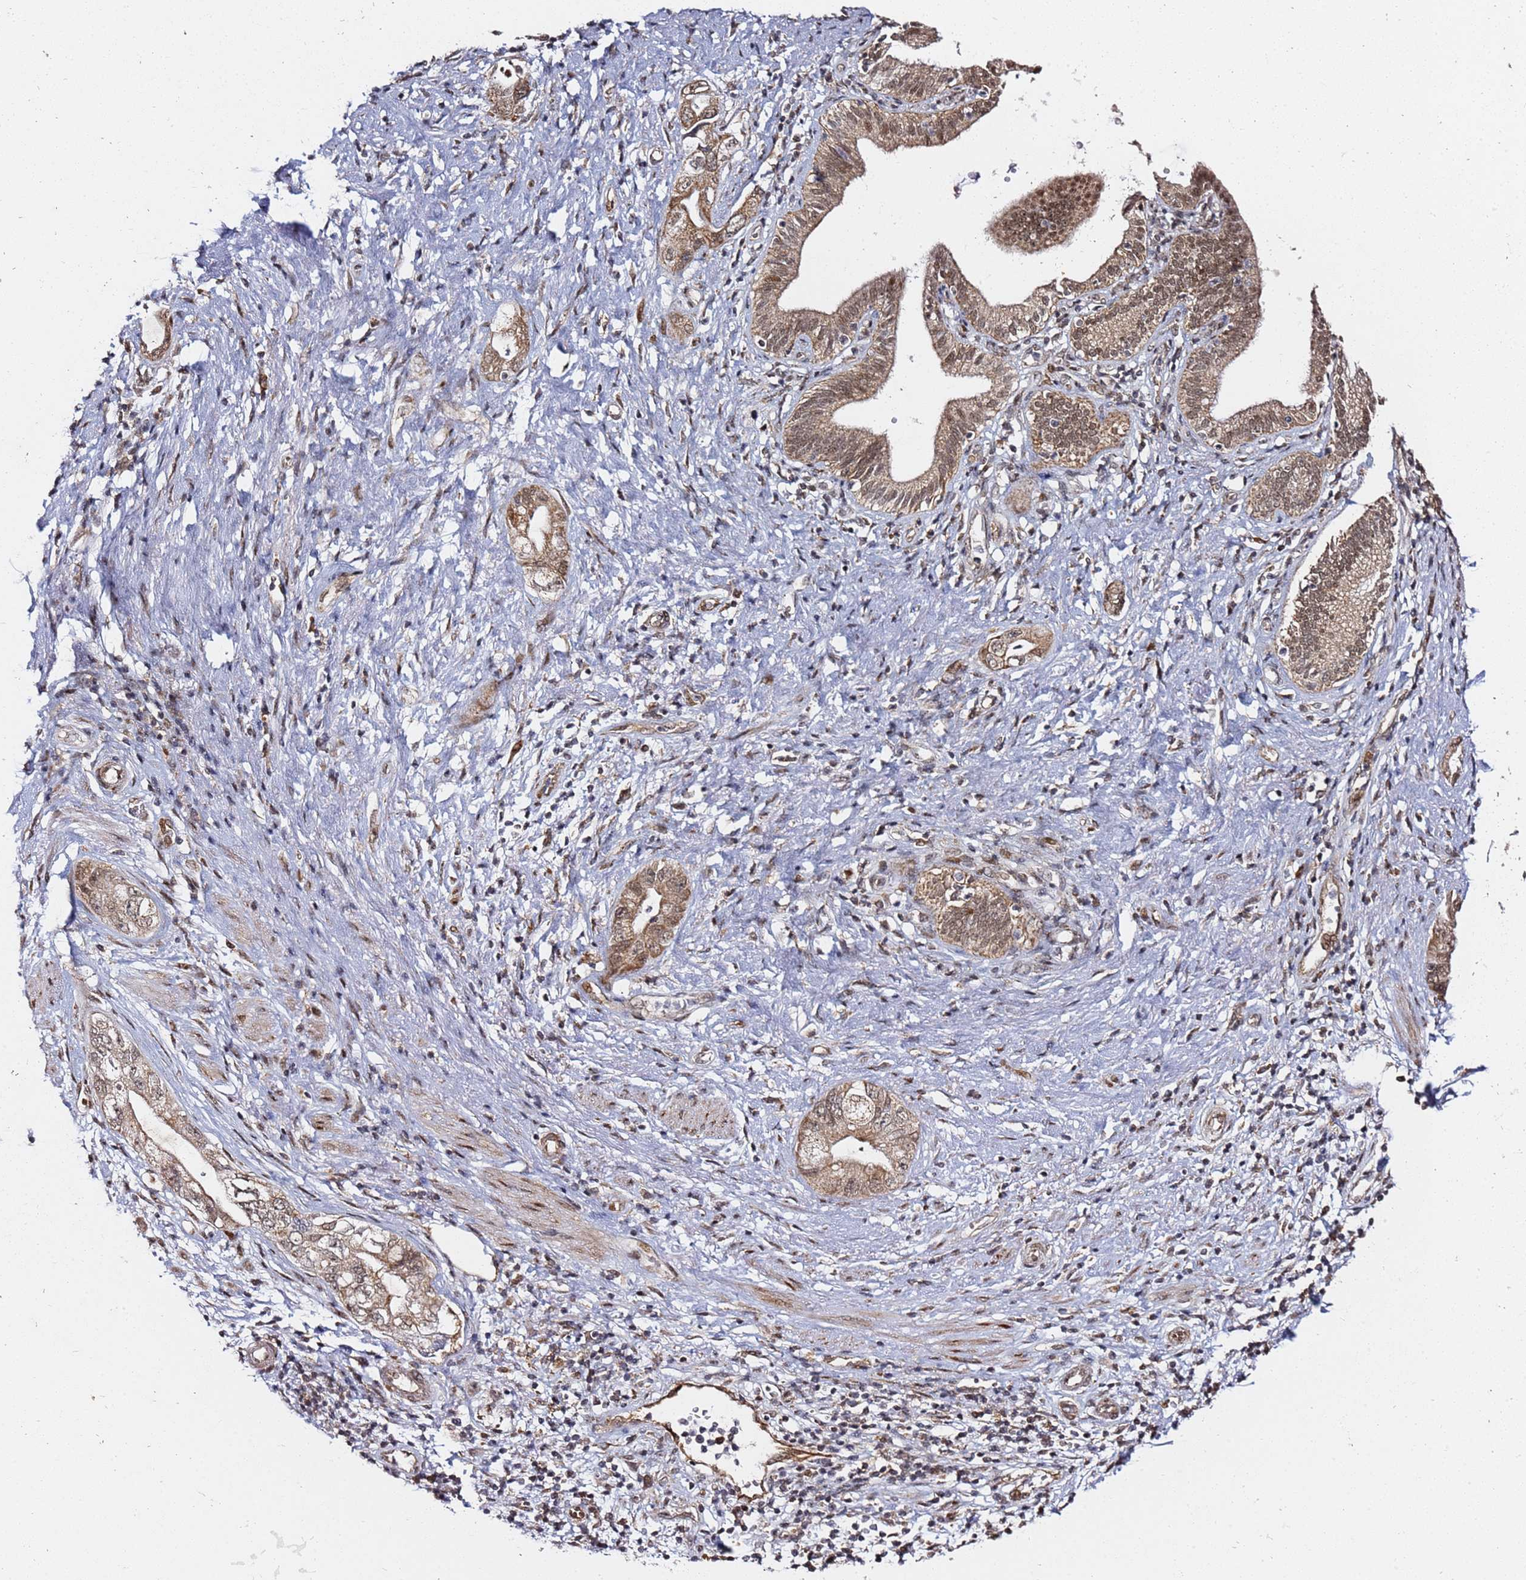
{"staining": {"intensity": "moderate", "quantity": ">75%", "location": "cytoplasmic/membranous,nuclear"}, "tissue": "pancreatic cancer", "cell_type": "Tumor cells", "image_type": "cancer", "snomed": [{"axis": "morphology", "description": "Adenocarcinoma, NOS"}, {"axis": "topography", "description": "Pancreas"}], "caption": "Tumor cells exhibit moderate cytoplasmic/membranous and nuclear positivity in approximately >75% of cells in pancreatic cancer.", "gene": "TP53AIP1", "patient": {"sex": "female", "age": 73}}